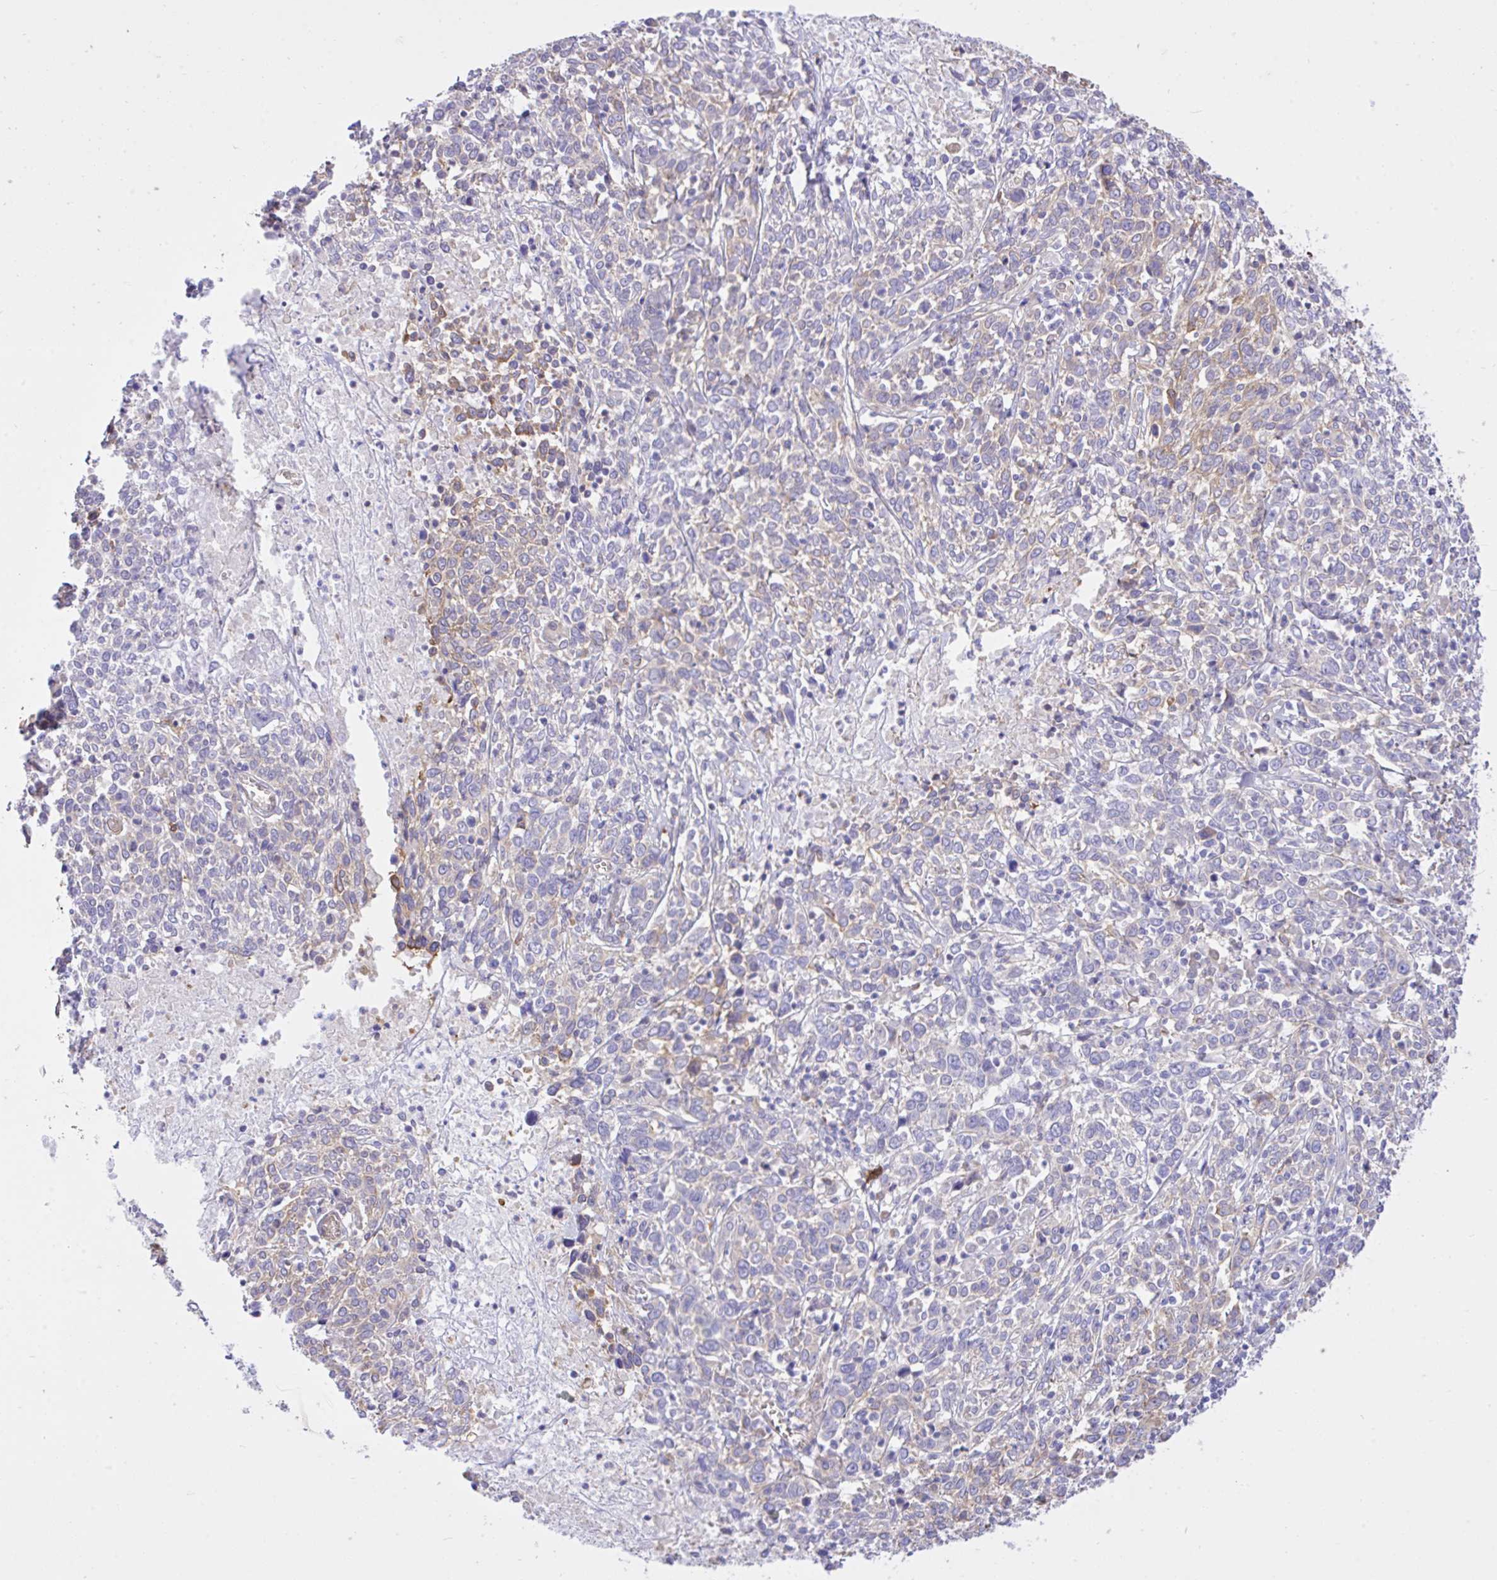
{"staining": {"intensity": "moderate", "quantity": "<25%", "location": "cytoplasmic/membranous"}, "tissue": "cervical cancer", "cell_type": "Tumor cells", "image_type": "cancer", "snomed": [{"axis": "morphology", "description": "Squamous cell carcinoma, NOS"}, {"axis": "topography", "description": "Cervix"}], "caption": "A brown stain shows moderate cytoplasmic/membranous expression of a protein in human cervical squamous cell carcinoma tumor cells.", "gene": "EEF1A2", "patient": {"sex": "female", "age": 46}}